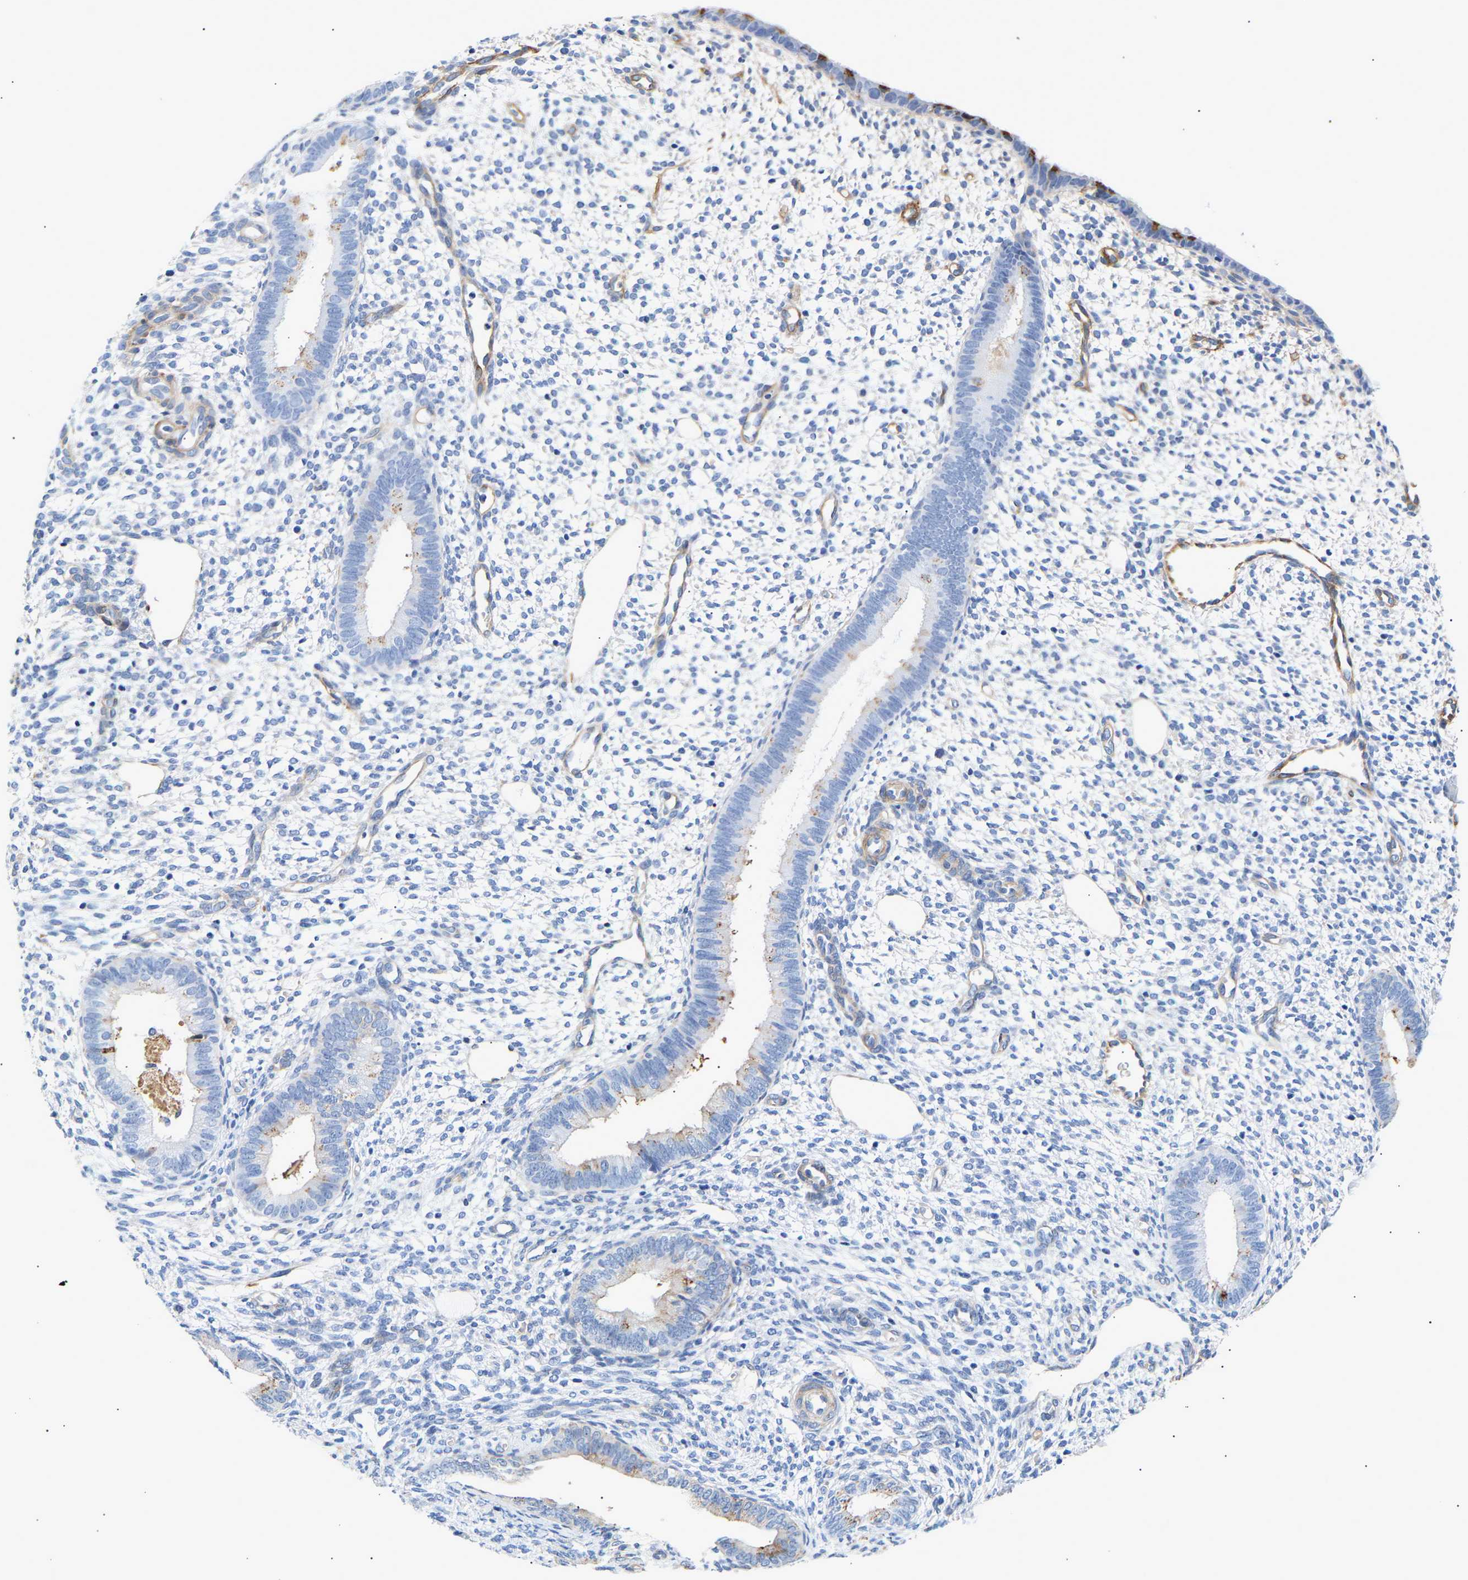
{"staining": {"intensity": "negative", "quantity": "none", "location": "none"}, "tissue": "endometrium", "cell_type": "Cells in endometrial stroma", "image_type": "normal", "snomed": [{"axis": "morphology", "description": "Normal tissue, NOS"}, {"axis": "topography", "description": "Endometrium"}], "caption": "A high-resolution histopathology image shows immunohistochemistry staining of normal endometrium, which displays no significant staining in cells in endometrial stroma. Brightfield microscopy of immunohistochemistry stained with DAB (brown) and hematoxylin (blue), captured at high magnification.", "gene": "IGFBP7", "patient": {"sex": "female", "age": 46}}